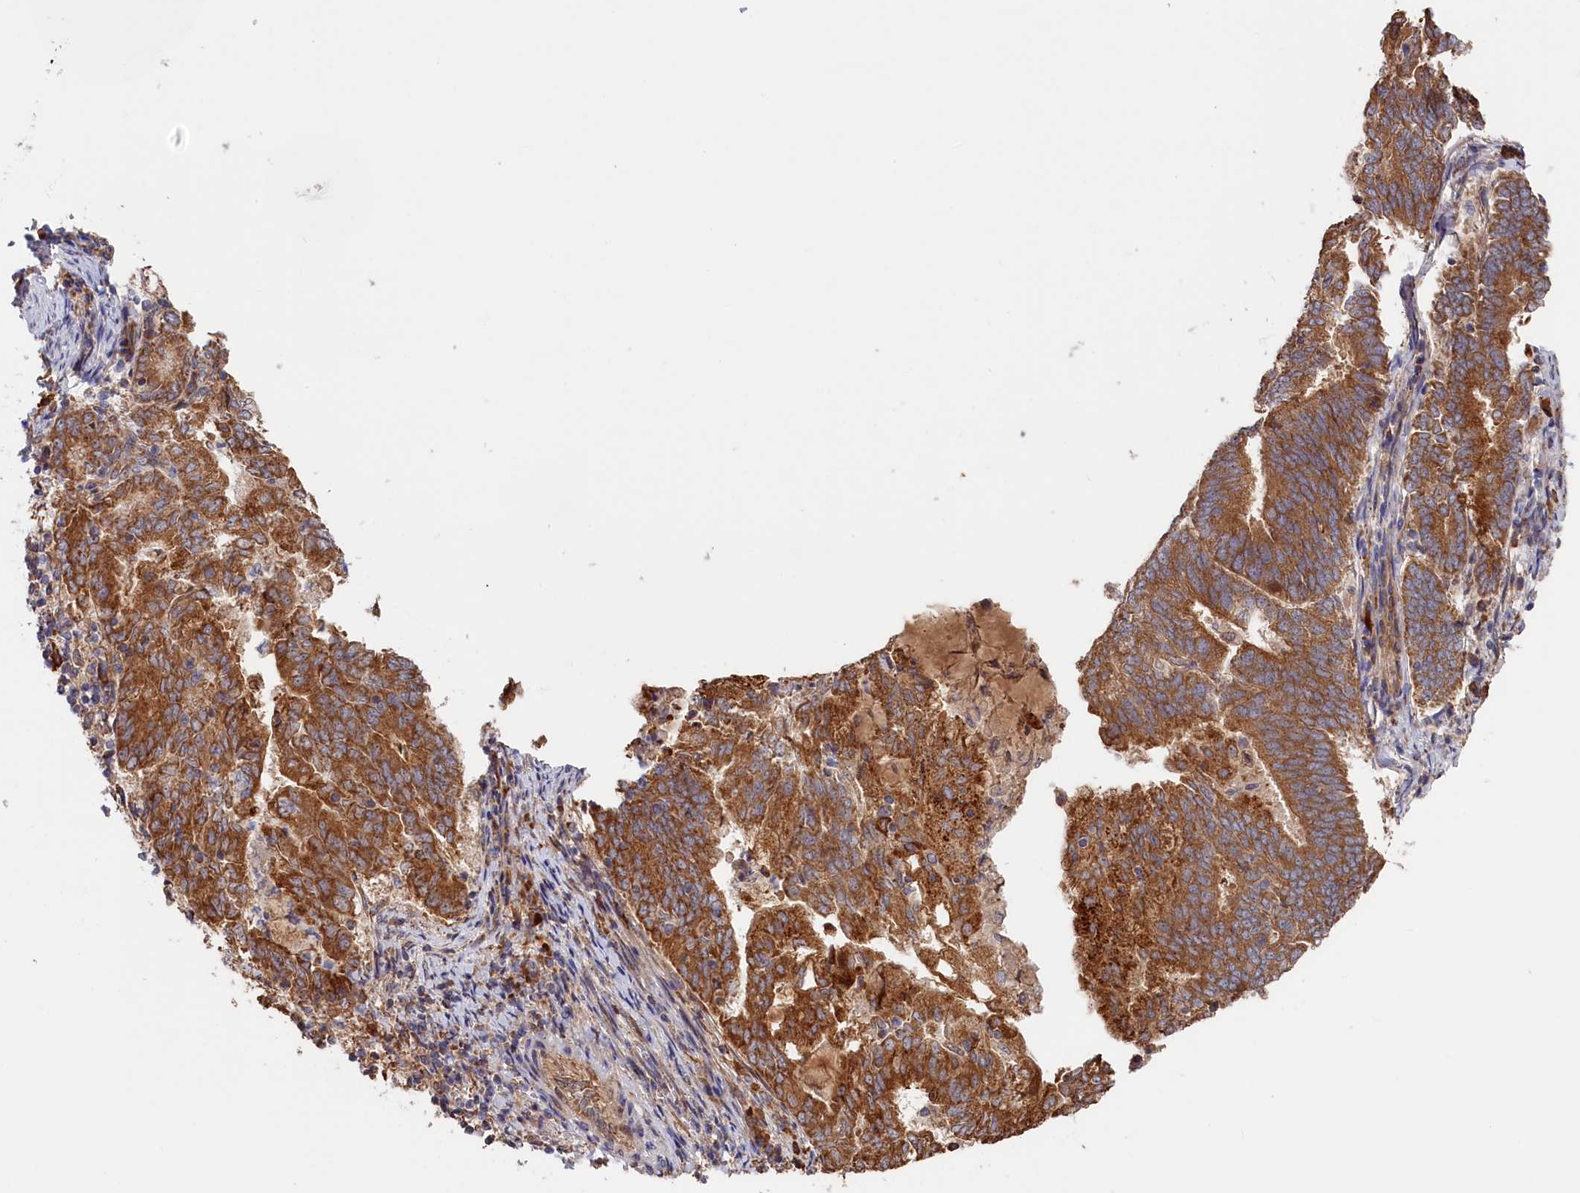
{"staining": {"intensity": "moderate", "quantity": ">75%", "location": "cytoplasmic/membranous"}, "tissue": "endometrial cancer", "cell_type": "Tumor cells", "image_type": "cancer", "snomed": [{"axis": "morphology", "description": "Adenocarcinoma, NOS"}, {"axis": "topography", "description": "Endometrium"}], "caption": "Immunohistochemistry (IHC) (DAB) staining of human adenocarcinoma (endometrial) reveals moderate cytoplasmic/membranous protein expression in about >75% of tumor cells. (Brightfield microscopy of DAB IHC at high magnification).", "gene": "CEP44", "patient": {"sex": "female", "age": 80}}